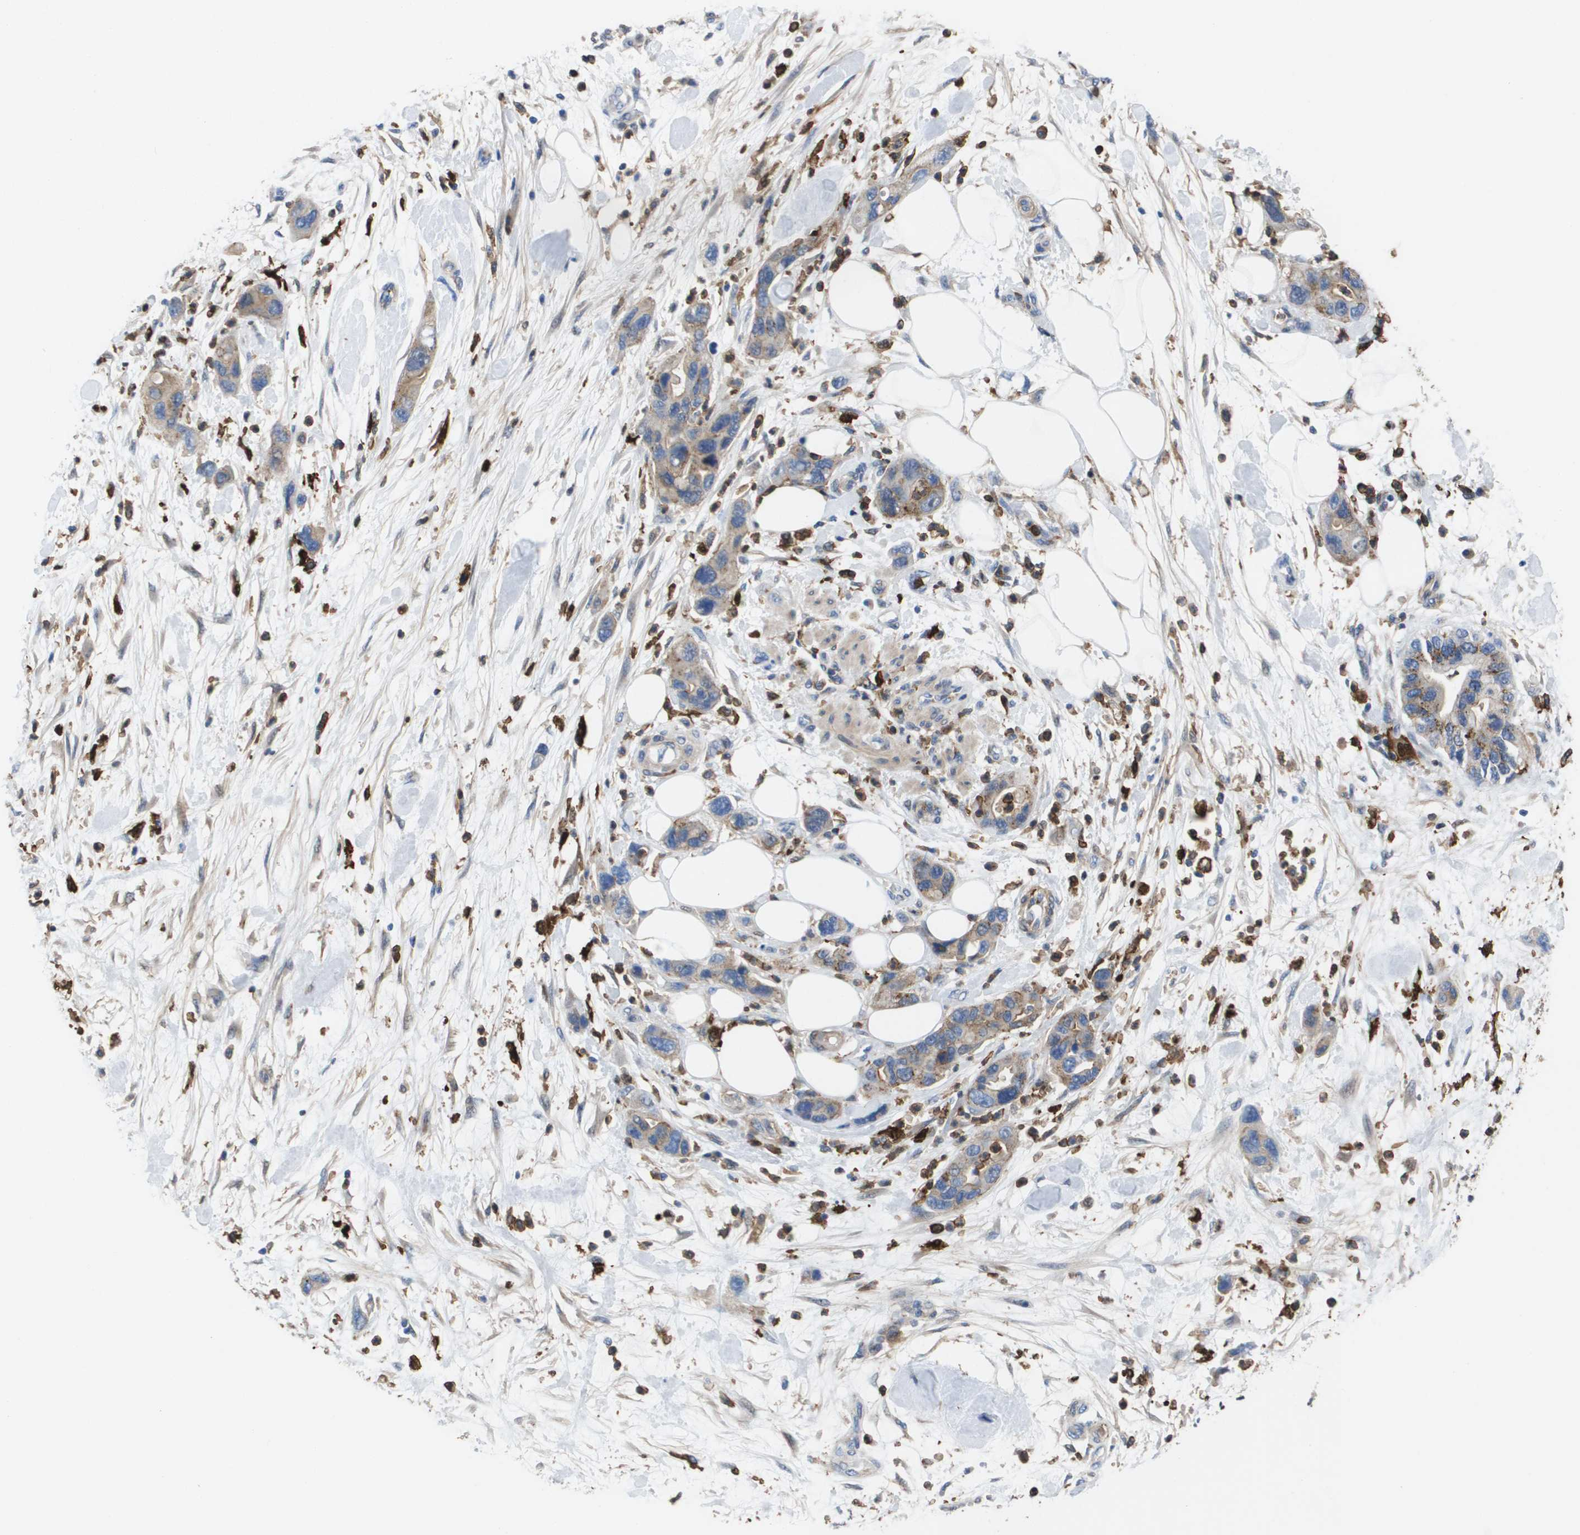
{"staining": {"intensity": "weak", "quantity": ">75%", "location": "cytoplasmic/membranous"}, "tissue": "pancreatic cancer", "cell_type": "Tumor cells", "image_type": "cancer", "snomed": [{"axis": "morphology", "description": "Normal tissue, NOS"}, {"axis": "morphology", "description": "Adenocarcinoma, NOS"}, {"axis": "topography", "description": "Pancreas"}], "caption": "The histopathology image reveals immunohistochemical staining of pancreatic adenocarcinoma. There is weak cytoplasmic/membranous positivity is identified in about >75% of tumor cells.", "gene": "SLC37A2", "patient": {"sex": "female", "age": 71}}